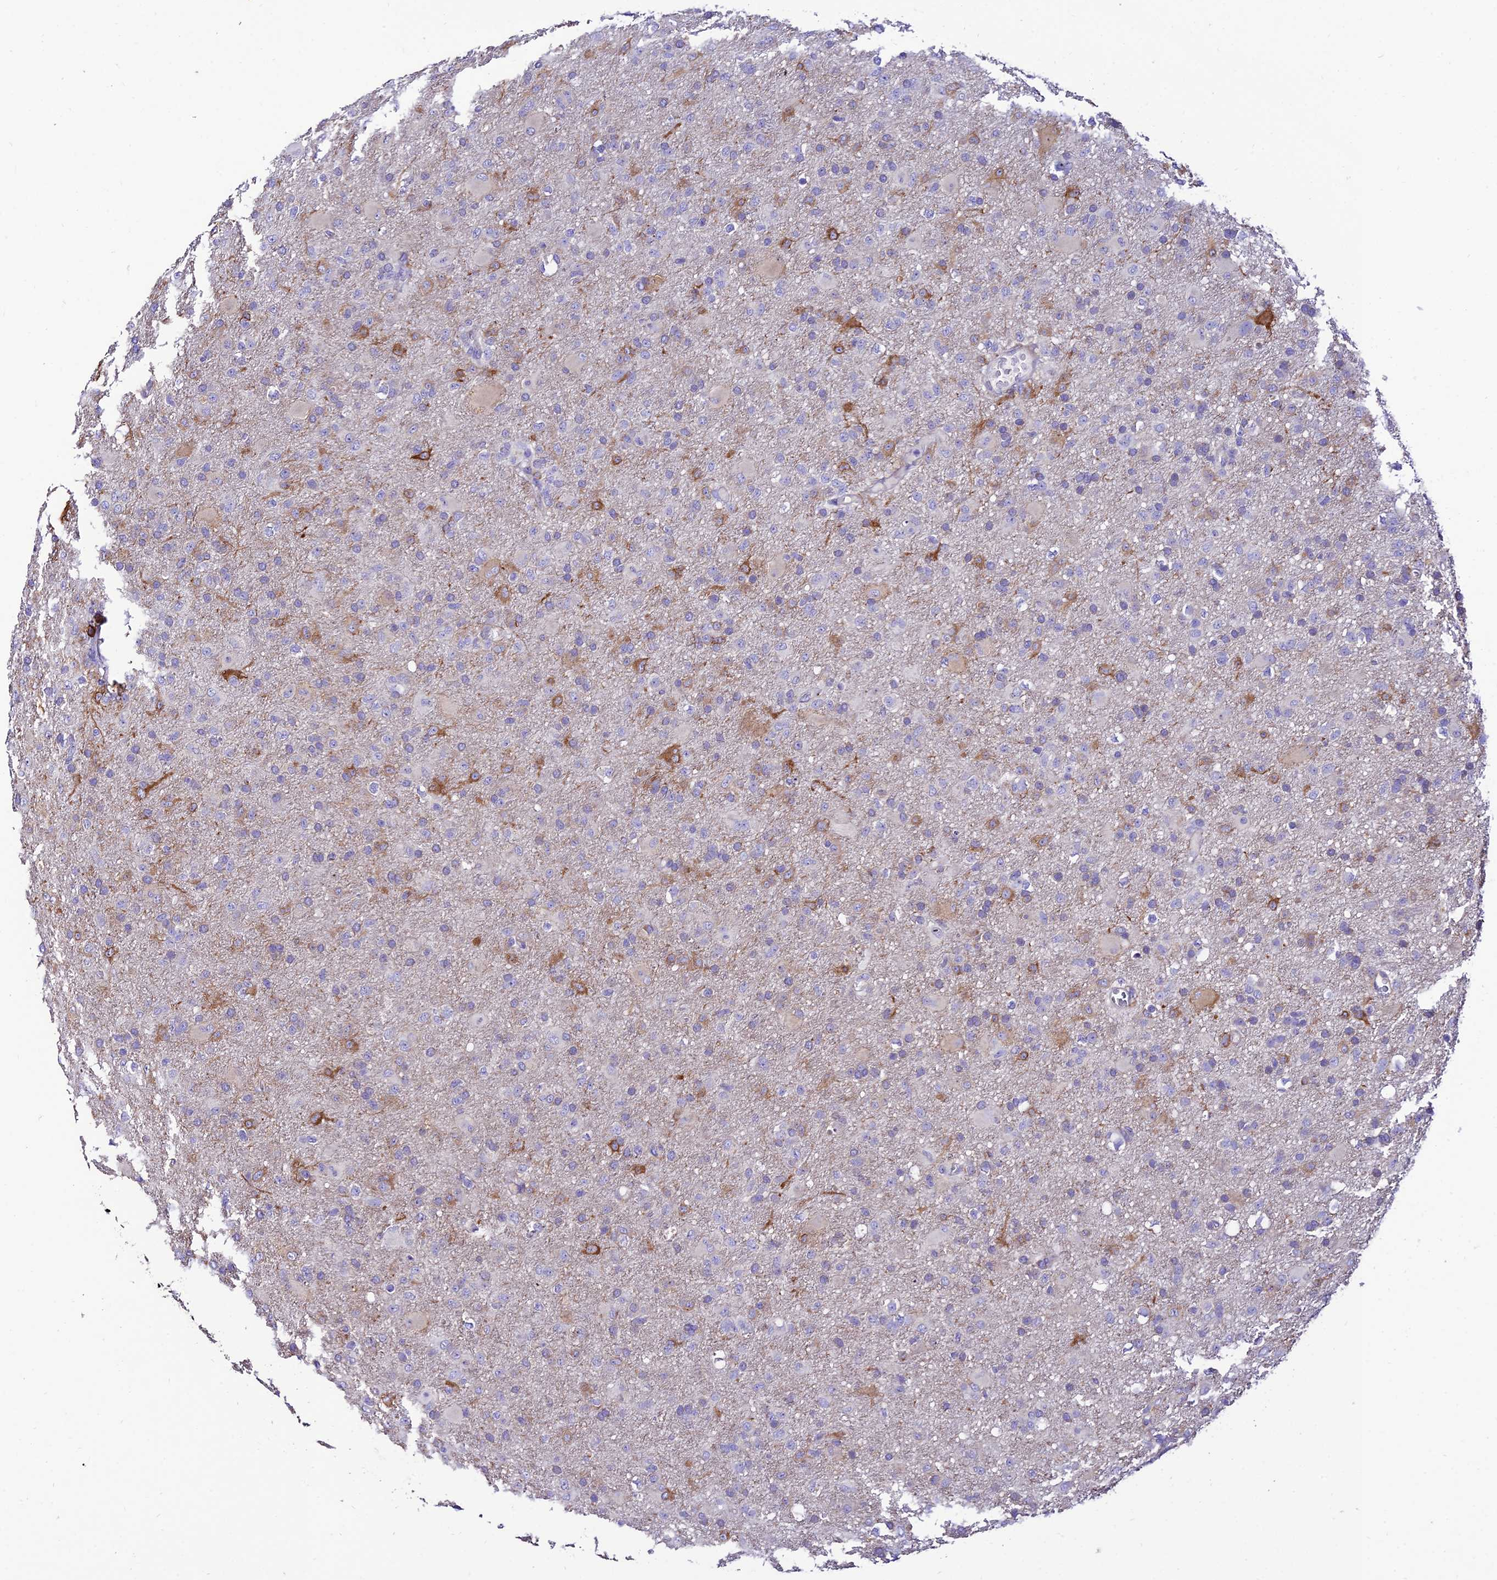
{"staining": {"intensity": "negative", "quantity": "none", "location": "none"}, "tissue": "glioma", "cell_type": "Tumor cells", "image_type": "cancer", "snomed": [{"axis": "morphology", "description": "Glioma, malignant, Low grade"}, {"axis": "topography", "description": "Brain"}], "caption": "Photomicrograph shows no significant protein positivity in tumor cells of malignant low-grade glioma.", "gene": "PTPRCAP", "patient": {"sex": "male", "age": 65}}